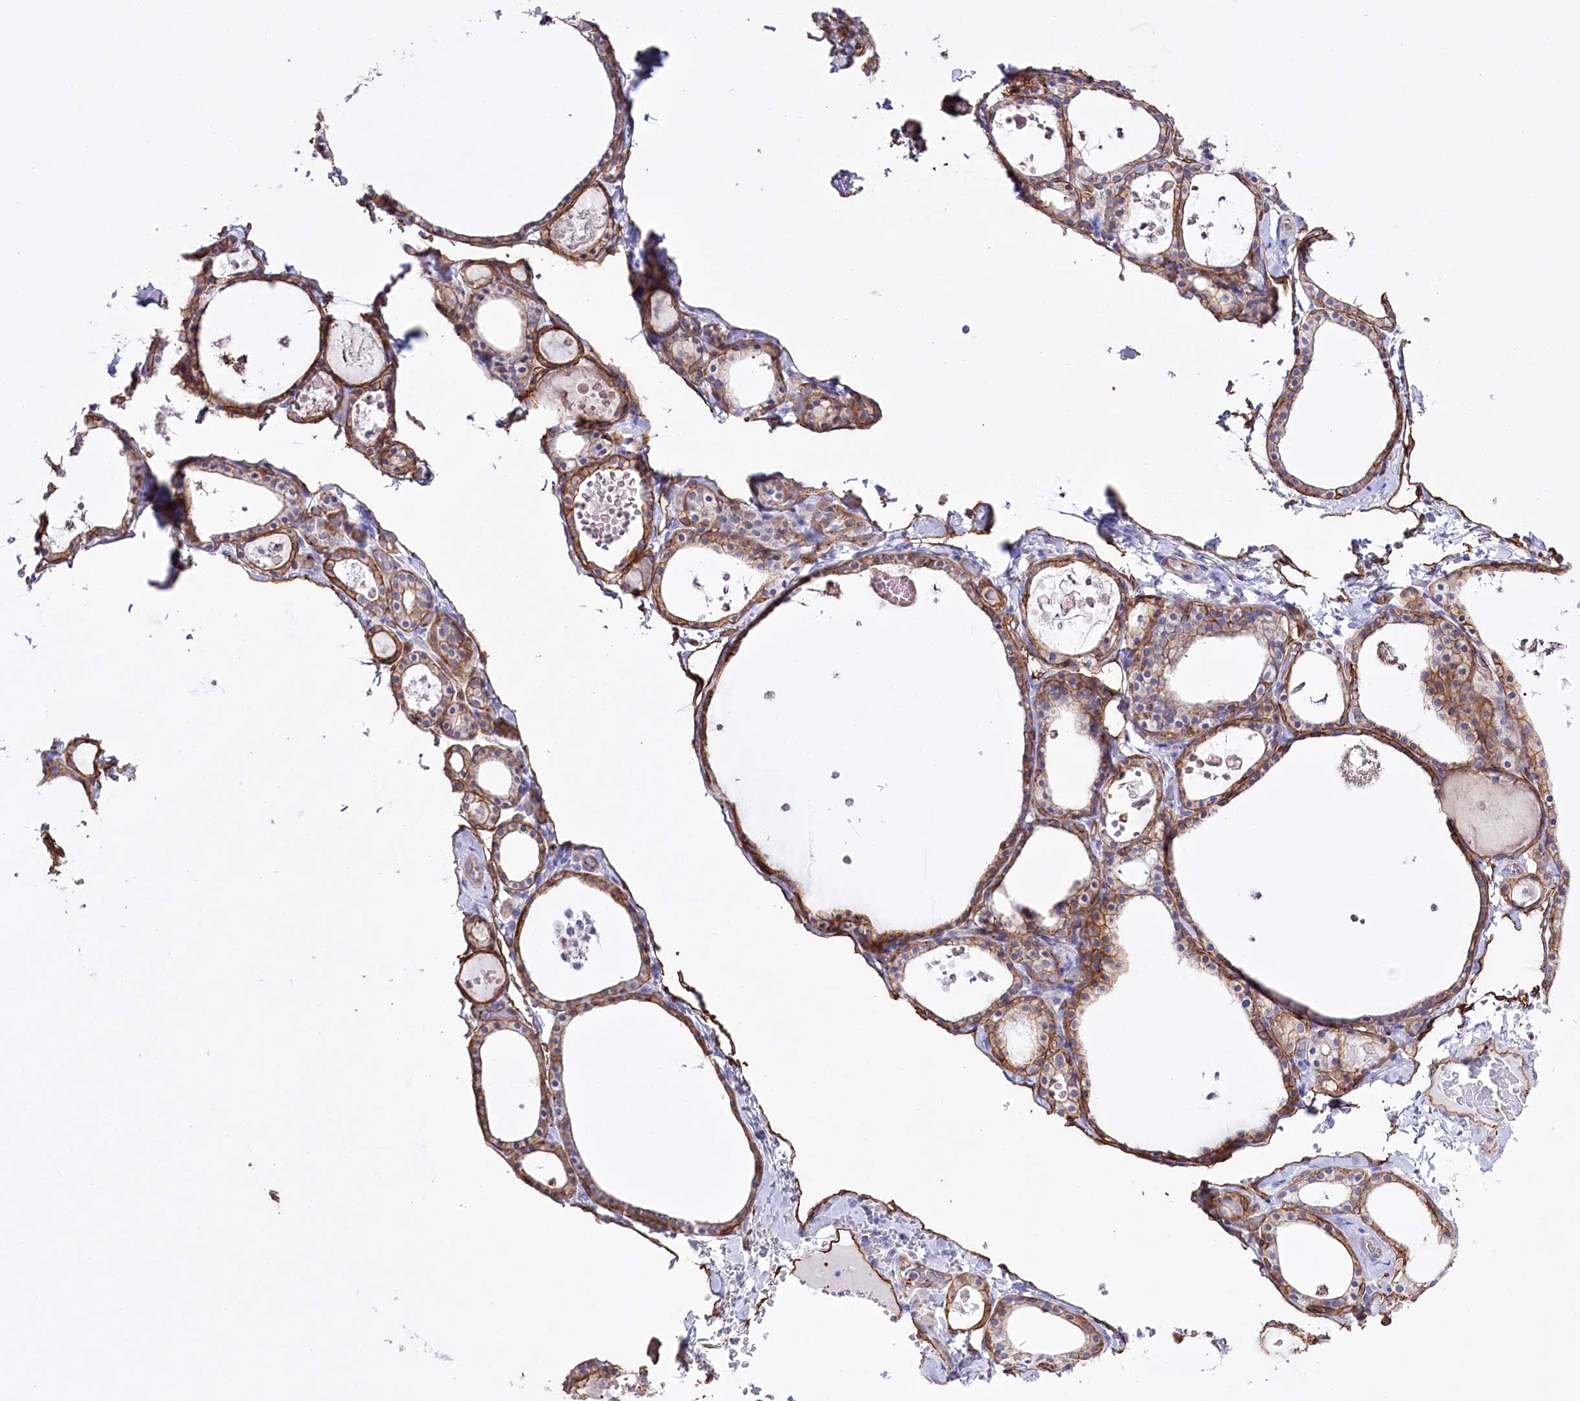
{"staining": {"intensity": "moderate", "quantity": ">75%", "location": "cytoplasmic/membranous"}, "tissue": "thyroid gland", "cell_type": "Glandular cells", "image_type": "normal", "snomed": [{"axis": "morphology", "description": "Normal tissue, NOS"}, {"axis": "topography", "description": "Thyroid gland"}], "caption": "Protein expression analysis of benign thyroid gland exhibits moderate cytoplasmic/membranous expression in about >75% of glandular cells.", "gene": "SLC39A10", "patient": {"sex": "male", "age": 56}}